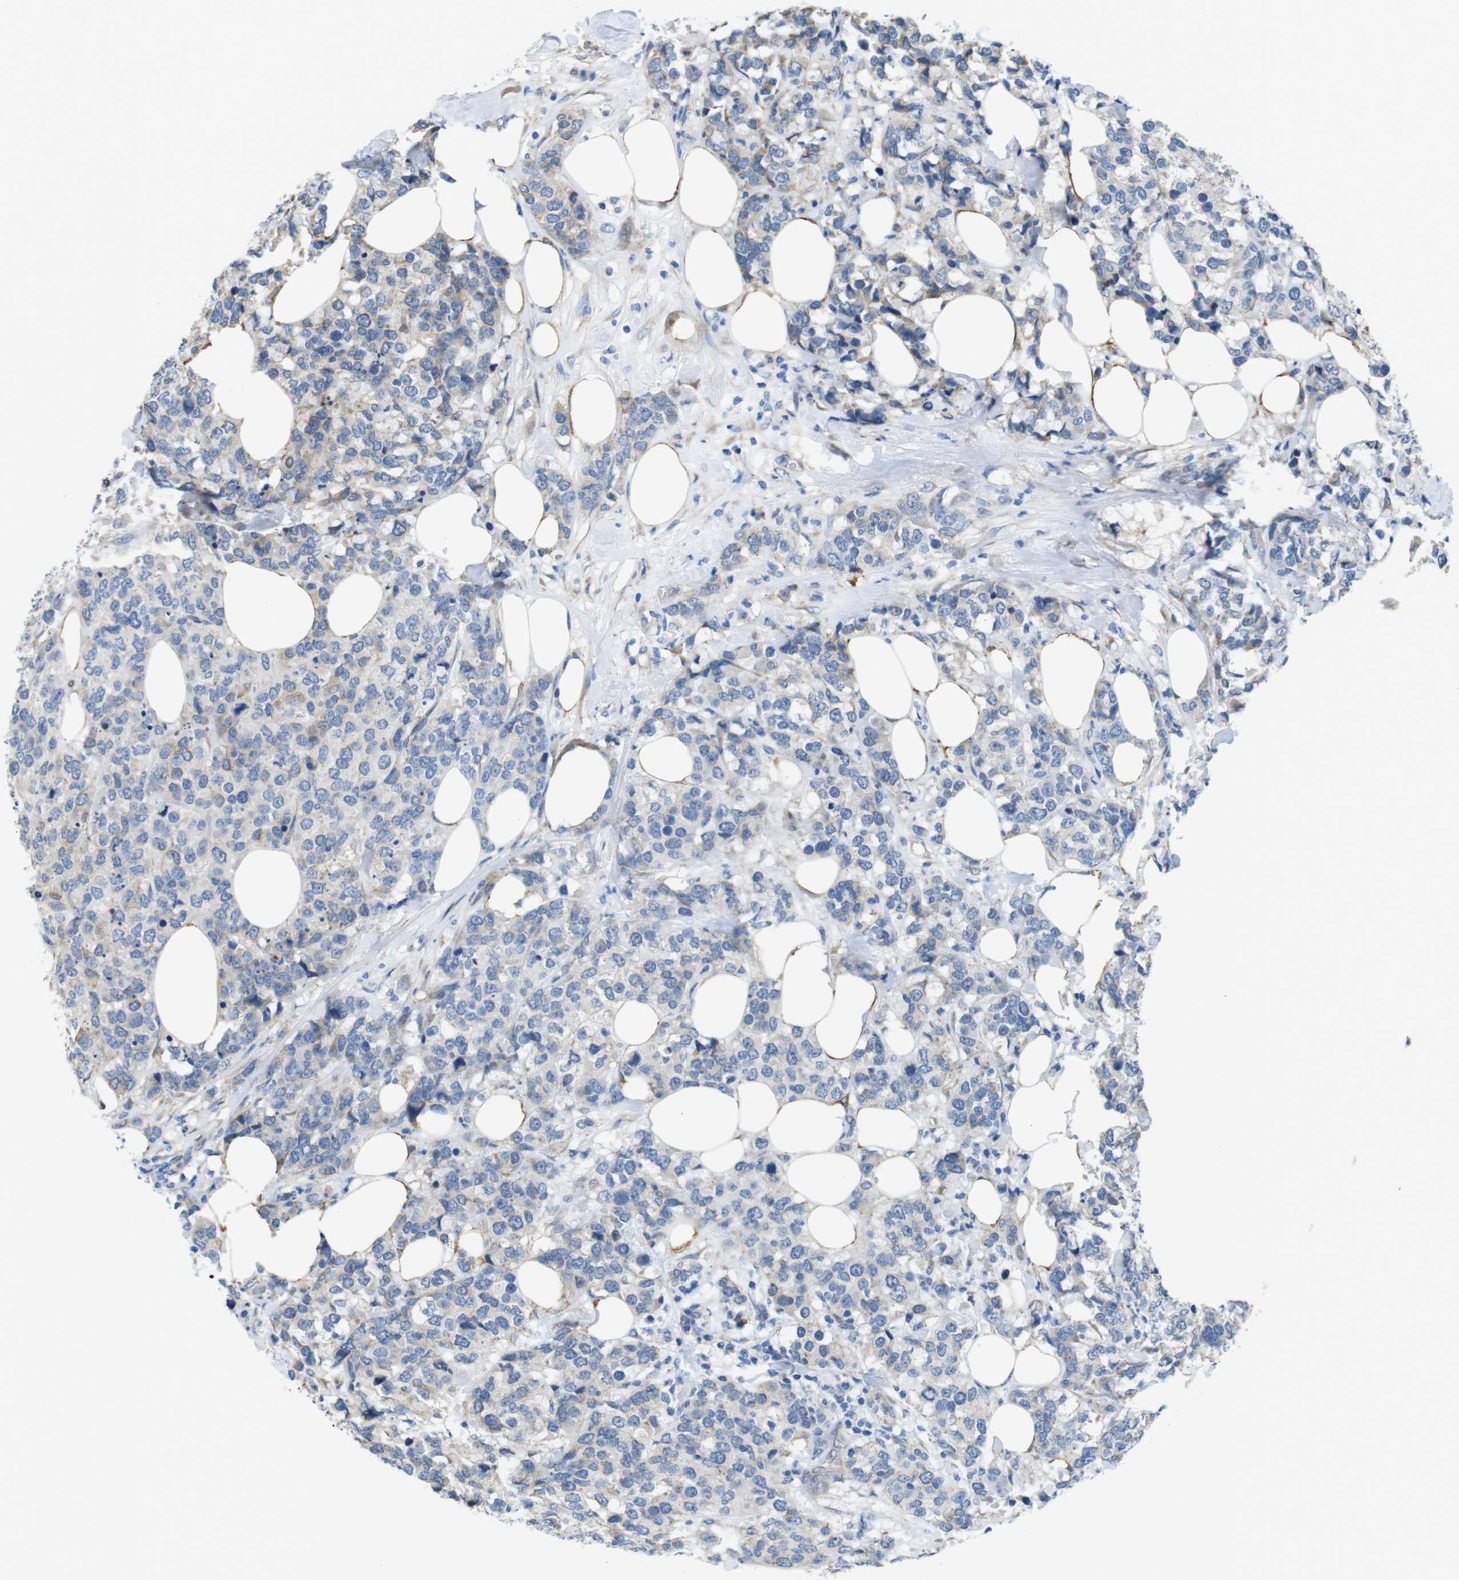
{"staining": {"intensity": "weak", "quantity": "<25%", "location": "cytoplasmic/membranous"}, "tissue": "breast cancer", "cell_type": "Tumor cells", "image_type": "cancer", "snomed": [{"axis": "morphology", "description": "Lobular carcinoma"}, {"axis": "topography", "description": "Breast"}], "caption": "Photomicrograph shows no protein positivity in tumor cells of breast cancer (lobular carcinoma) tissue.", "gene": "CDH8", "patient": {"sex": "female", "age": 59}}